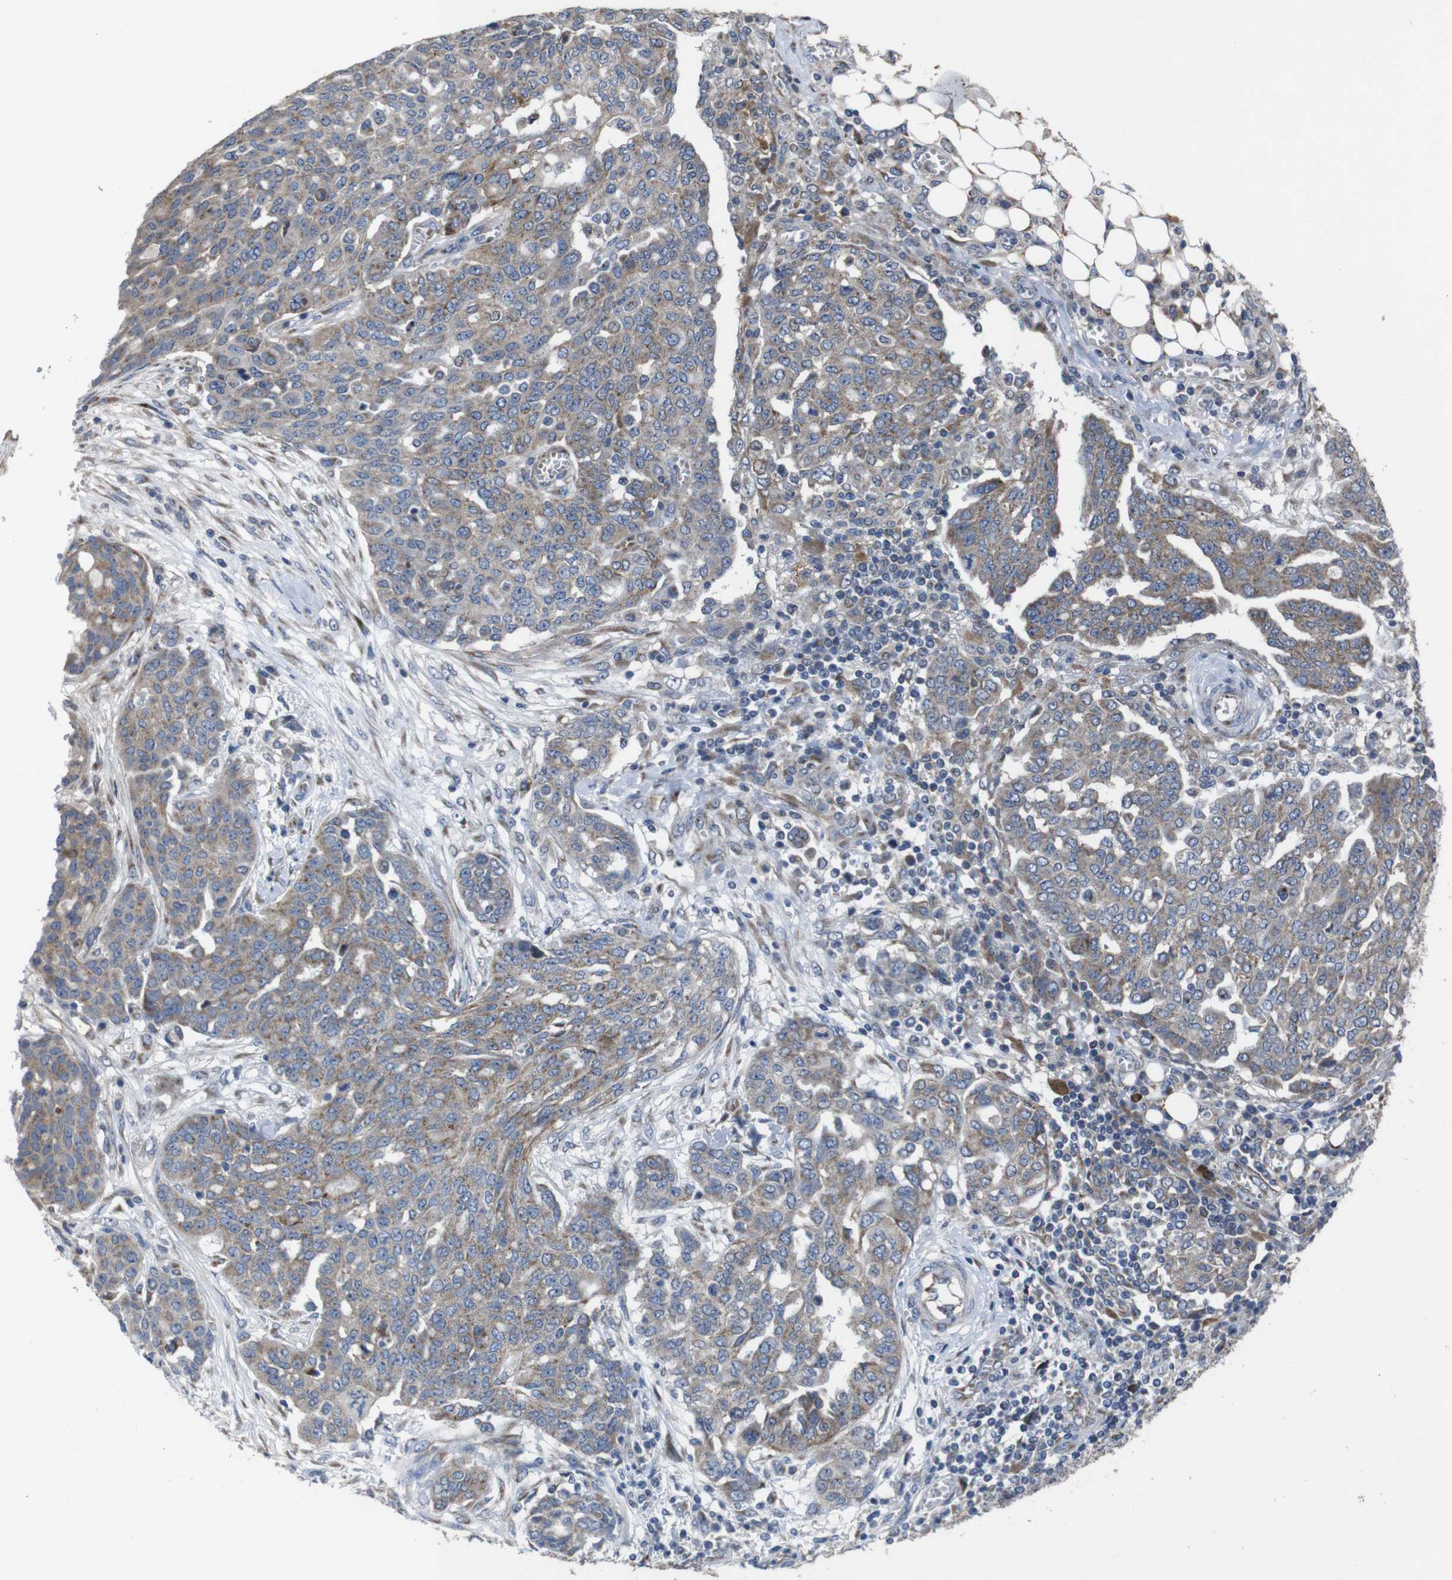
{"staining": {"intensity": "weak", "quantity": "25%-75%", "location": "cytoplasmic/membranous"}, "tissue": "ovarian cancer", "cell_type": "Tumor cells", "image_type": "cancer", "snomed": [{"axis": "morphology", "description": "Cystadenocarcinoma, serous, NOS"}, {"axis": "topography", "description": "Soft tissue"}, {"axis": "topography", "description": "Ovary"}], "caption": "Protein staining demonstrates weak cytoplasmic/membranous positivity in approximately 25%-75% of tumor cells in serous cystadenocarcinoma (ovarian).", "gene": "CHST10", "patient": {"sex": "female", "age": 57}}